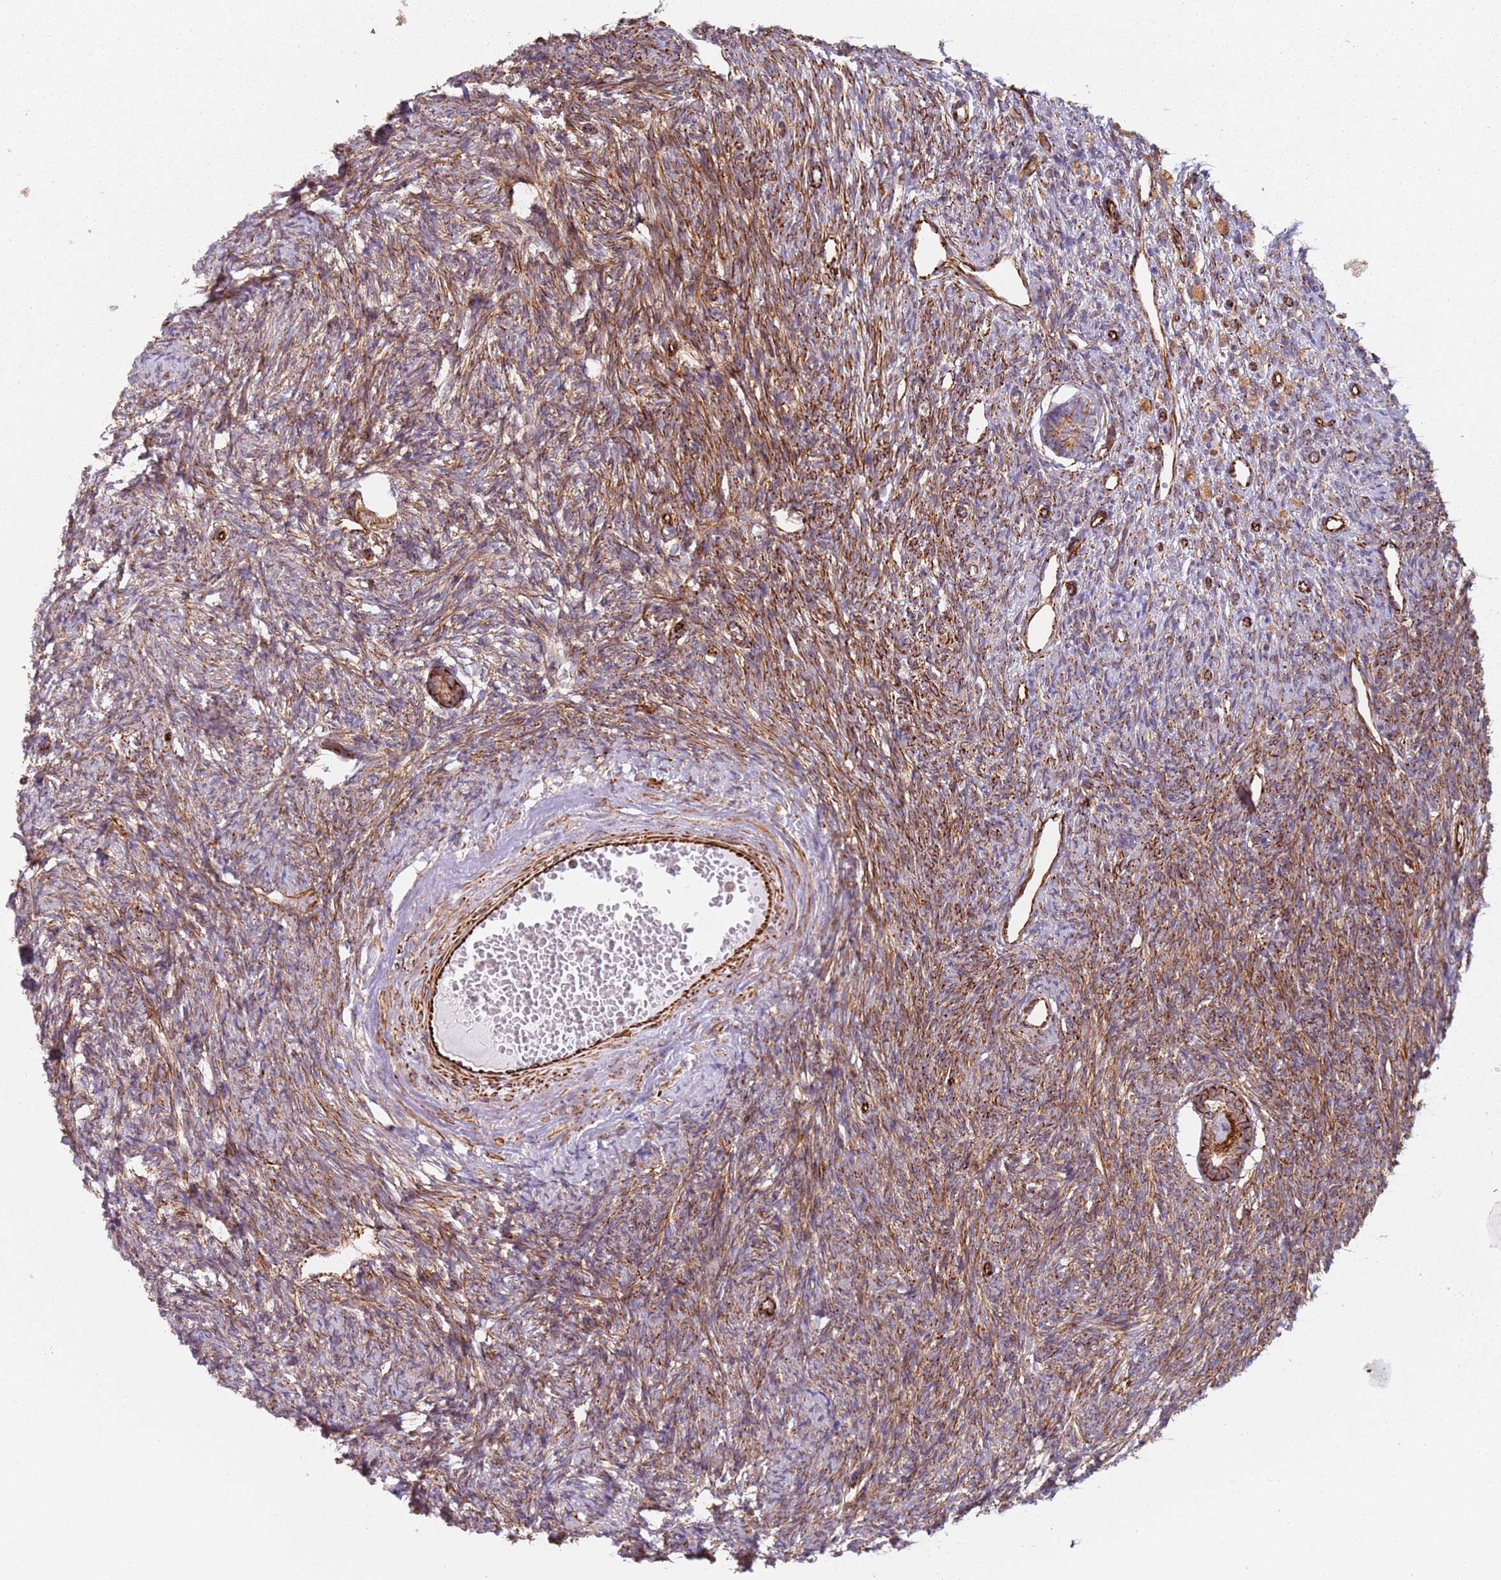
{"staining": {"intensity": "strong", "quantity": ">75%", "location": "cytoplasmic/membranous"}, "tissue": "ovary", "cell_type": "Follicle cells", "image_type": "normal", "snomed": [{"axis": "morphology", "description": "Normal tissue, NOS"}, {"axis": "morphology", "description": "Cyst, NOS"}, {"axis": "topography", "description": "Ovary"}], "caption": "Protein expression analysis of benign human ovary reveals strong cytoplasmic/membranous staining in approximately >75% of follicle cells.", "gene": "SNAPIN", "patient": {"sex": "female", "age": 33}}